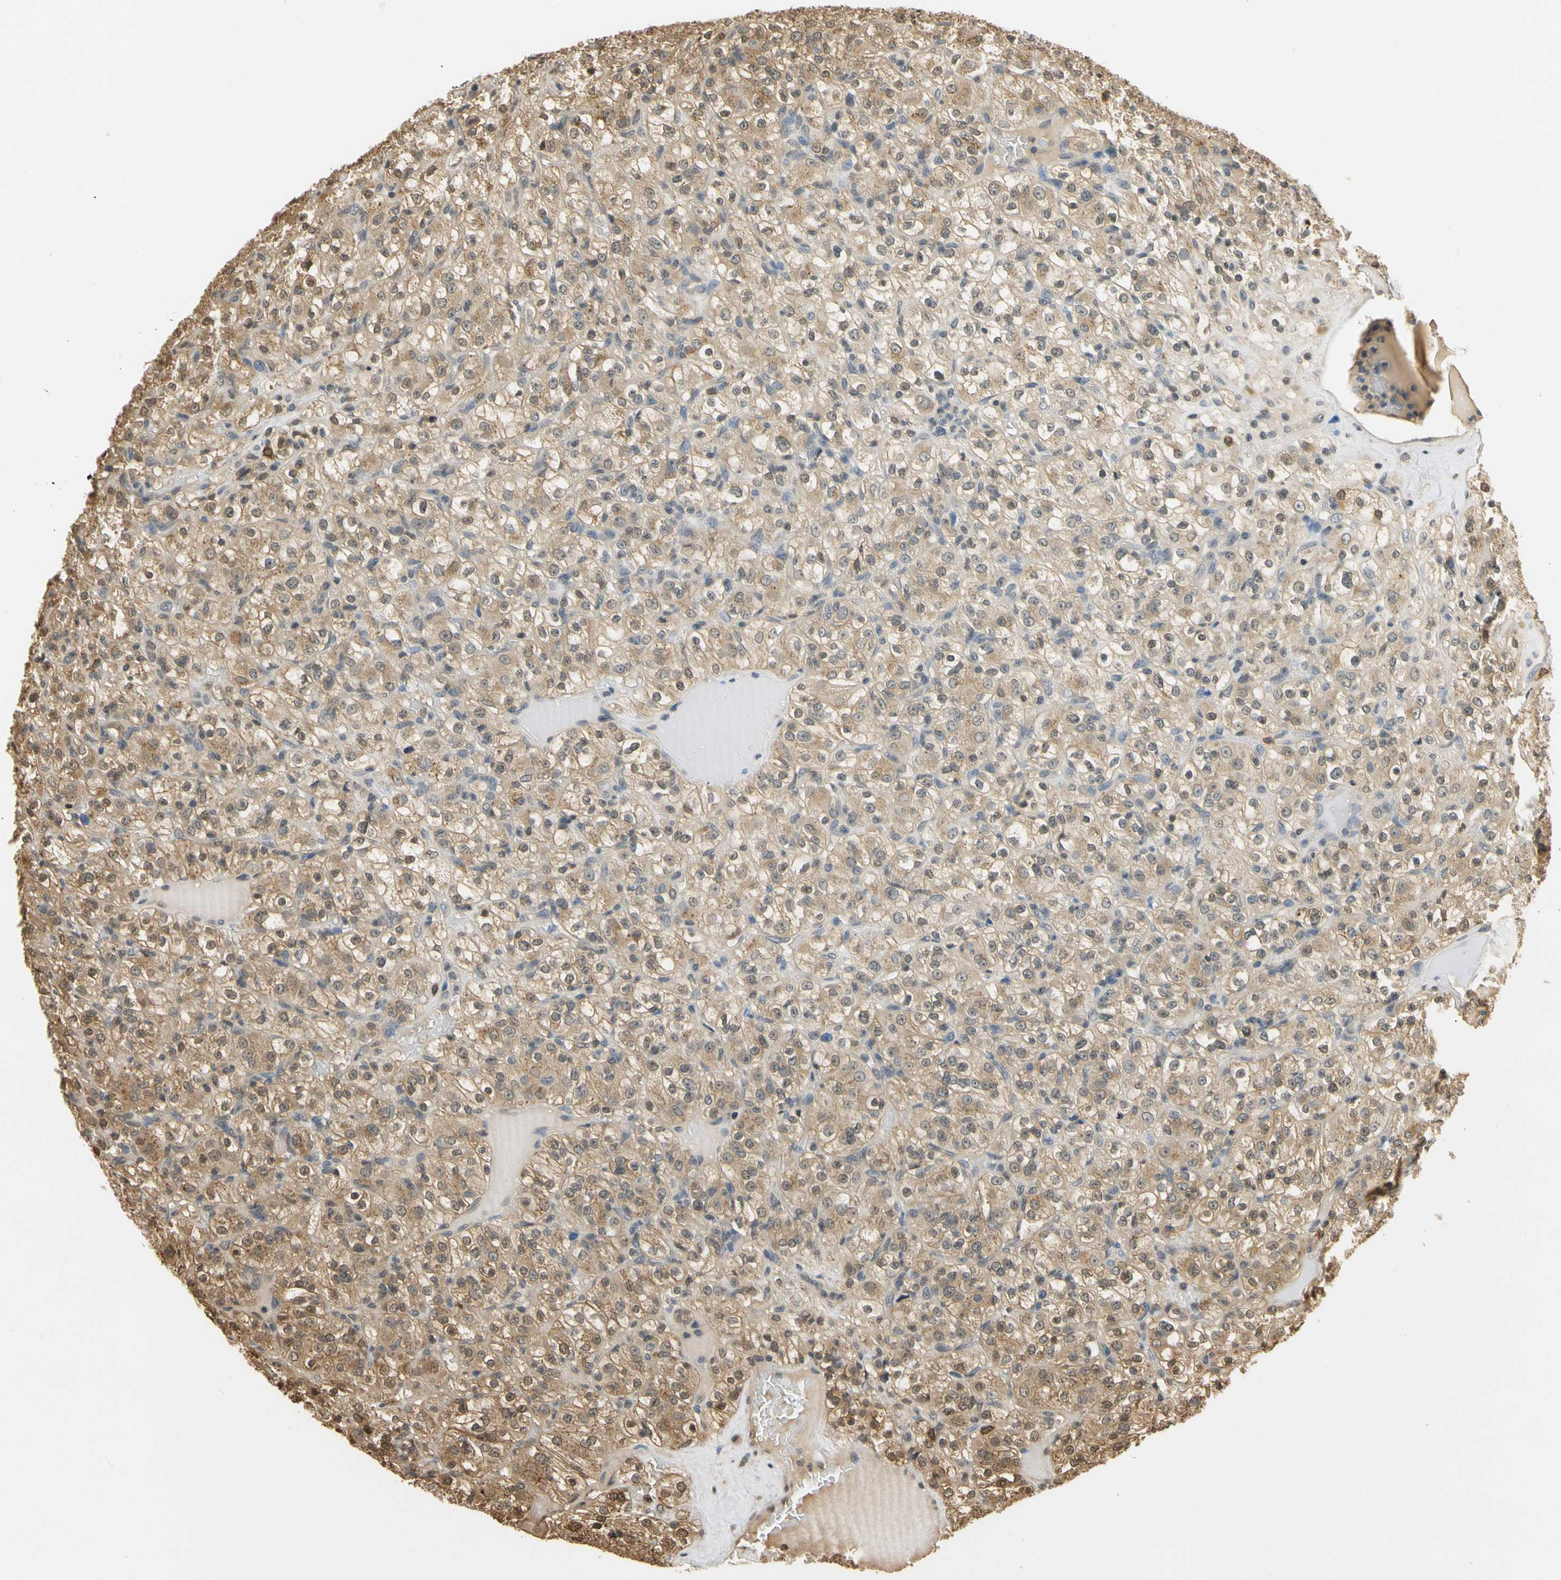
{"staining": {"intensity": "moderate", "quantity": ">75%", "location": "cytoplasmic/membranous,nuclear"}, "tissue": "renal cancer", "cell_type": "Tumor cells", "image_type": "cancer", "snomed": [{"axis": "morphology", "description": "Normal tissue, NOS"}, {"axis": "morphology", "description": "Adenocarcinoma, NOS"}, {"axis": "topography", "description": "Kidney"}], "caption": "An immunohistochemistry (IHC) image of neoplastic tissue is shown. Protein staining in brown shows moderate cytoplasmic/membranous and nuclear positivity in adenocarcinoma (renal) within tumor cells.", "gene": "SOD1", "patient": {"sex": "female", "age": 72}}